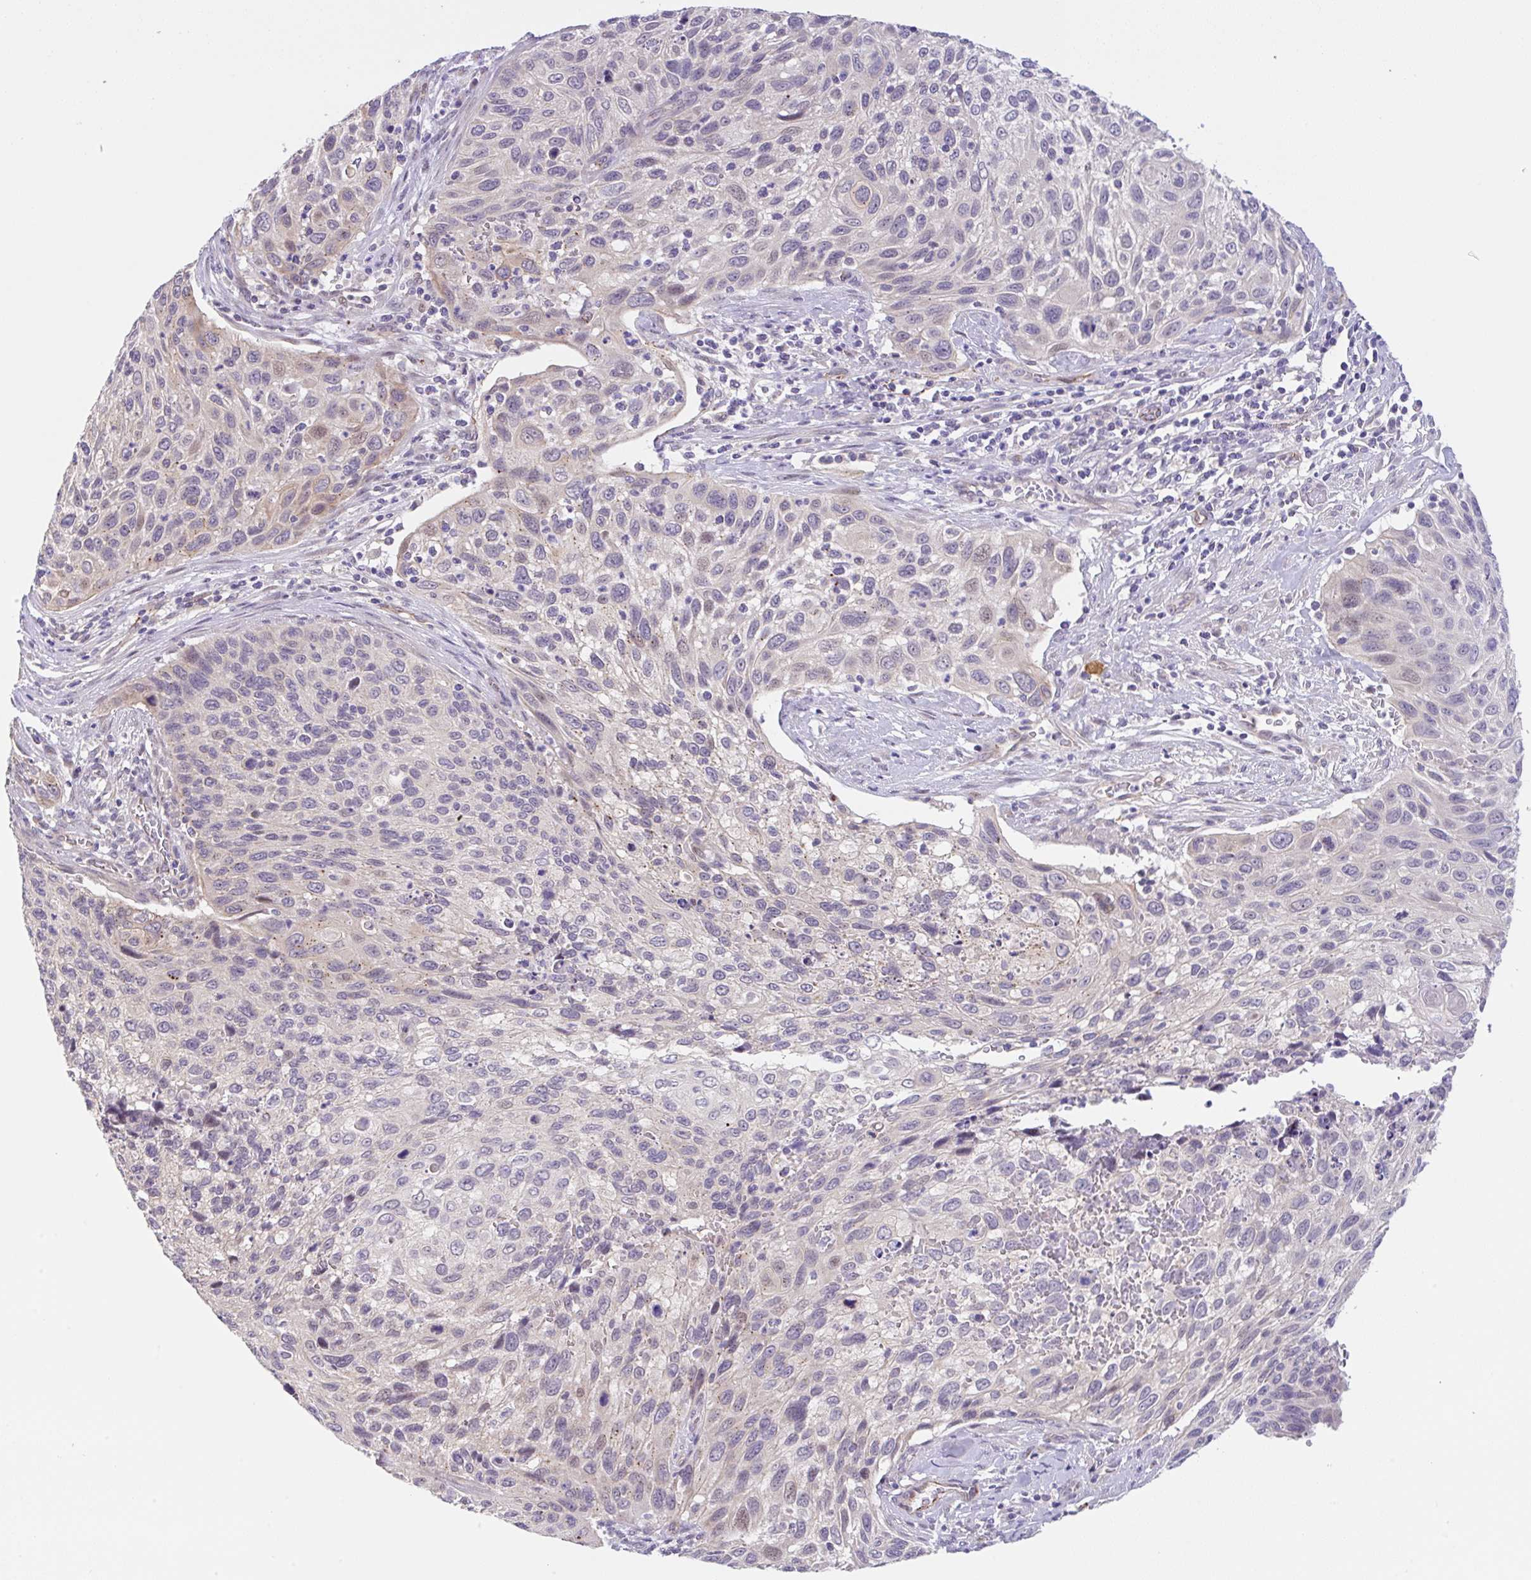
{"staining": {"intensity": "negative", "quantity": "none", "location": "none"}, "tissue": "cervical cancer", "cell_type": "Tumor cells", "image_type": "cancer", "snomed": [{"axis": "morphology", "description": "Squamous cell carcinoma, NOS"}, {"axis": "topography", "description": "Cervix"}], "caption": "Human cervical cancer (squamous cell carcinoma) stained for a protein using IHC reveals no expression in tumor cells.", "gene": "CGNL1", "patient": {"sex": "female", "age": 70}}